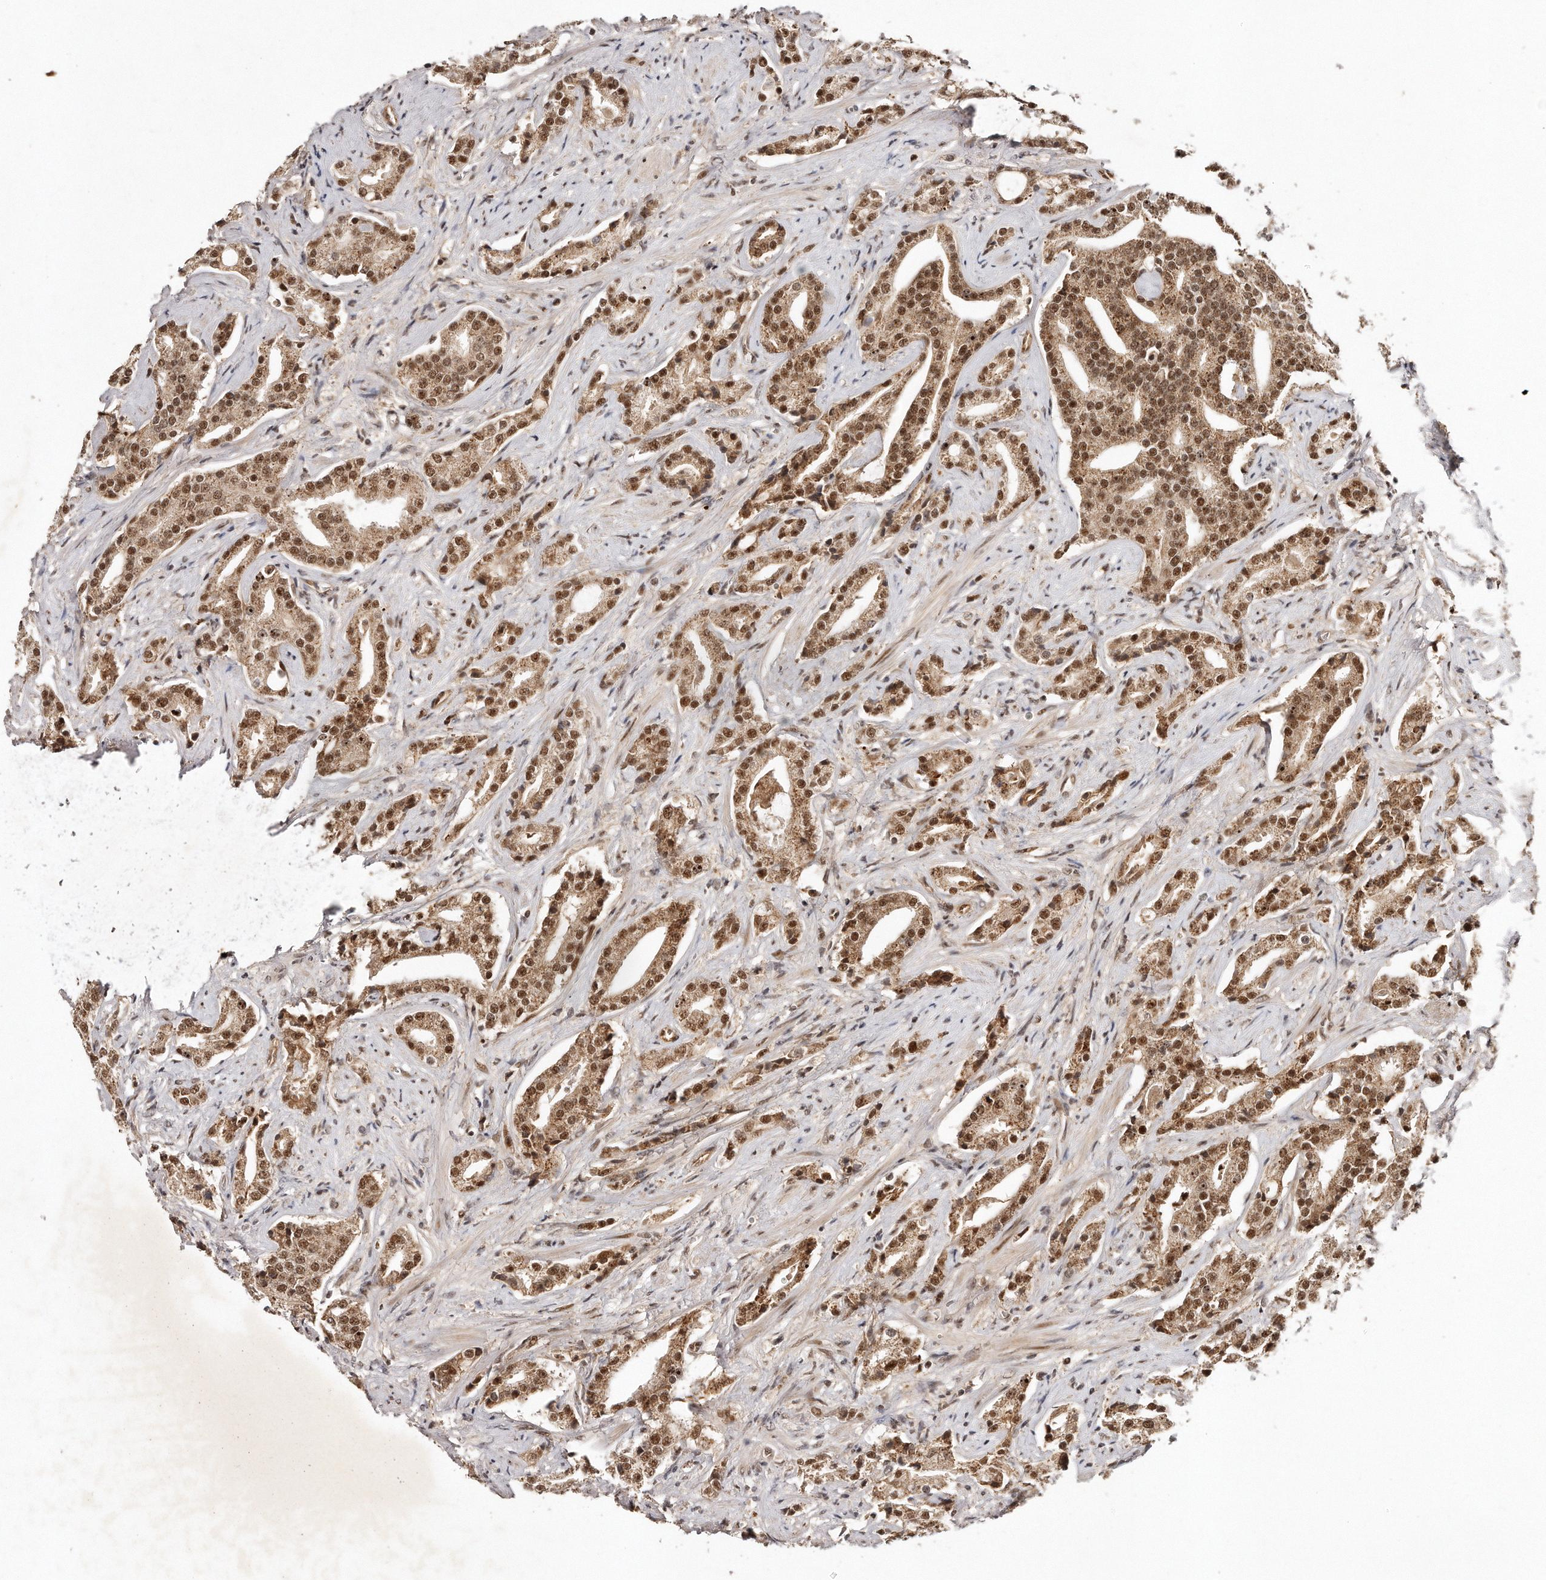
{"staining": {"intensity": "moderate", "quantity": ">75%", "location": "cytoplasmic/membranous,nuclear"}, "tissue": "prostate cancer", "cell_type": "Tumor cells", "image_type": "cancer", "snomed": [{"axis": "morphology", "description": "Adenocarcinoma, Low grade"}, {"axis": "topography", "description": "Prostate"}], "caption": "Brown immunohistochemical staining in human prostate cancer reveals moderate cytoplasmic/membranous and nuclear staining in about >75% of tumor cells.", "gene": "SOX4", "patient": {"sex": "male", "age": 67}}